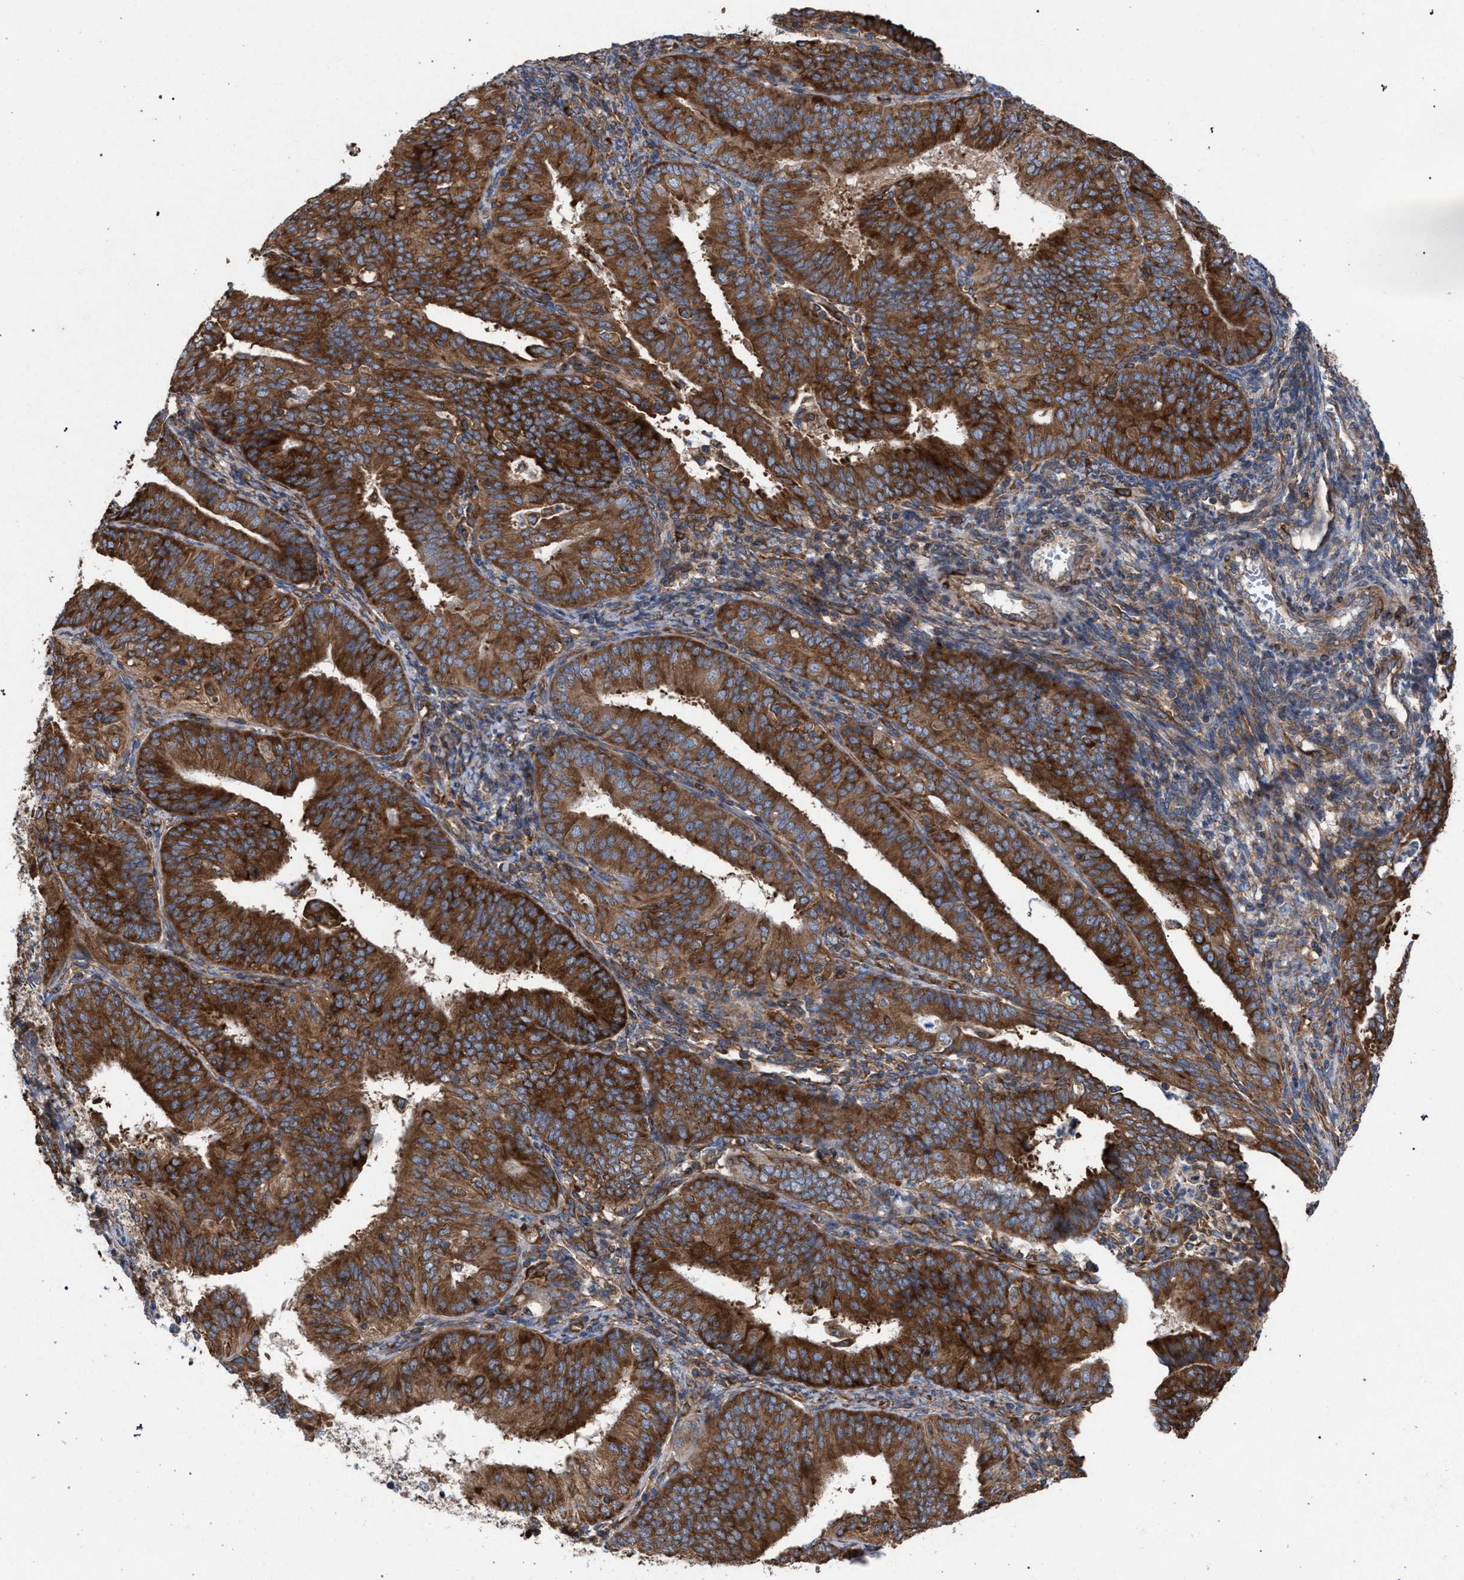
{"staining": {"intensity": "strong", "quantity": ">75%", "location": "cytoplasmic/membranous"}, "tissue": "endometrial cancer", "cell_type": "Tumor cells", "image_type": "cancer", "snomed": [{"axis": "morphology", "description": "Adenocarcinoma, NOS"}, {"axis": "topography", "description": "Endometrium"}], "caption": "Endometrial cancer (adenocarcinoma) stained with DAB IHC shows high levels of strong cytoplasmic/membranous expression in about >75% of tumor cells. The staining was performed using DAB (3,3'-diaminobenzidine) to visualize the protein expression in brown, while the nuclei were stained in blue with hematoxylin (Magnification: 20x).", "gene": "CDR2L", "patient": {"sex": "female", "age": 58}}